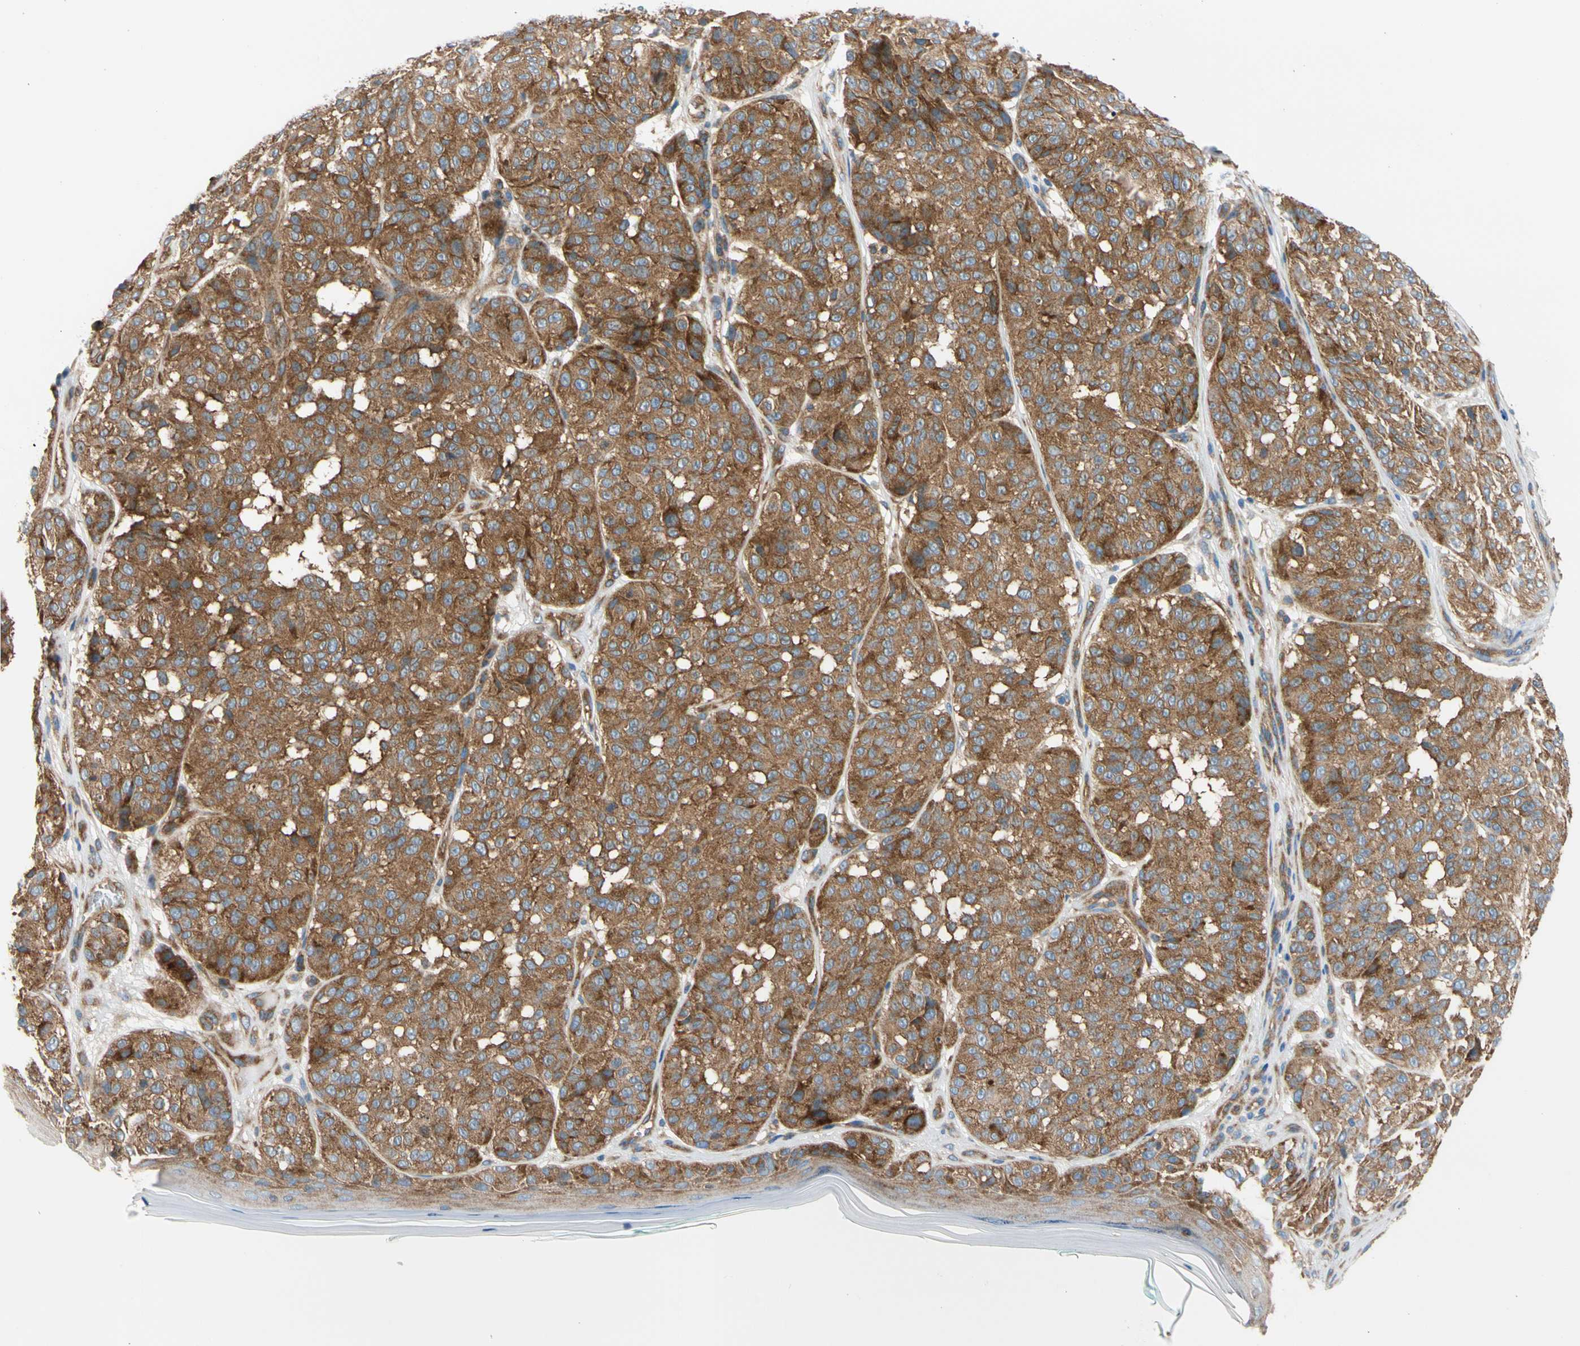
{"staining": {"intensity": "strong", "quantity": ">75%", "location": "cytoplasmic/membranous"}, "tissue": "melanoma", "cell_type": "Tumor cells", "image_type": "cancer", "snomed": [{"axis": "morphology", "description": "Malignant melanoma, NOS"}, {"axis": "topography", "description": "Skin"}], "caption": "Immunohistochemistry of human malignant melanoma displays high levels of strong cytoplasmic/membranous positivity in about >75% of tumor cells.", "gene": "GPHN", "patient": {"sex": "female", "age": 46}}